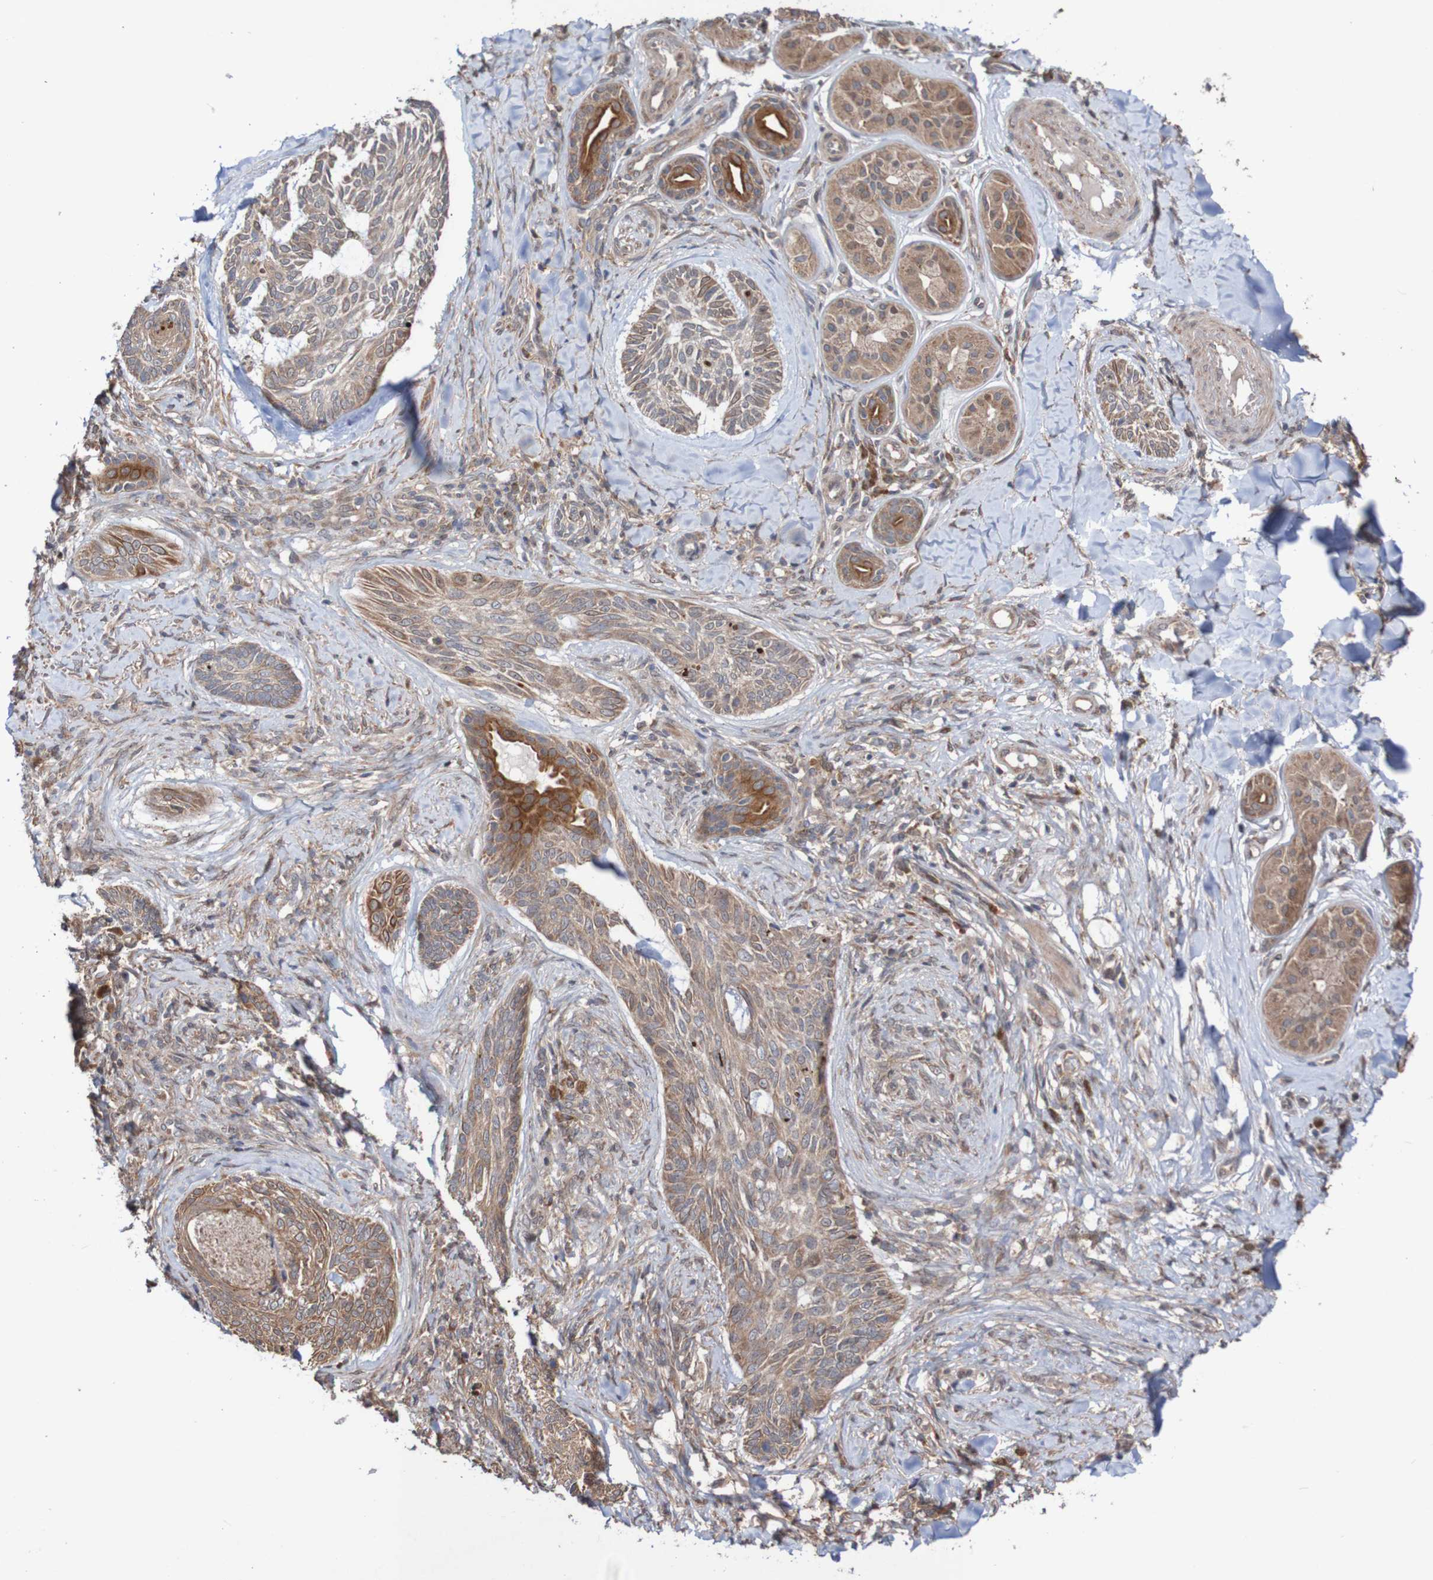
{"staining": {"intensity": "moderate", "quantity": ">75%", "location": "cytoplasmic/membranous"}, "tissue": "skin cancer", "cell_type": "Tumor cells", "image_type": "cancer", "snomed": [{"axis": "morphology", "description": "Basal cell carcinoma"}, {"axis": "topography", "description": "Skin"}], "caption": "This is an image of immunohistochemistry (IHC) staining of skin basal cell carcinoma, which shows moderate staining in the cytoplasmic/membranous of tumor cells.", "gene": "PHPT1", "patient": {"sex": "male", "age": 43}}